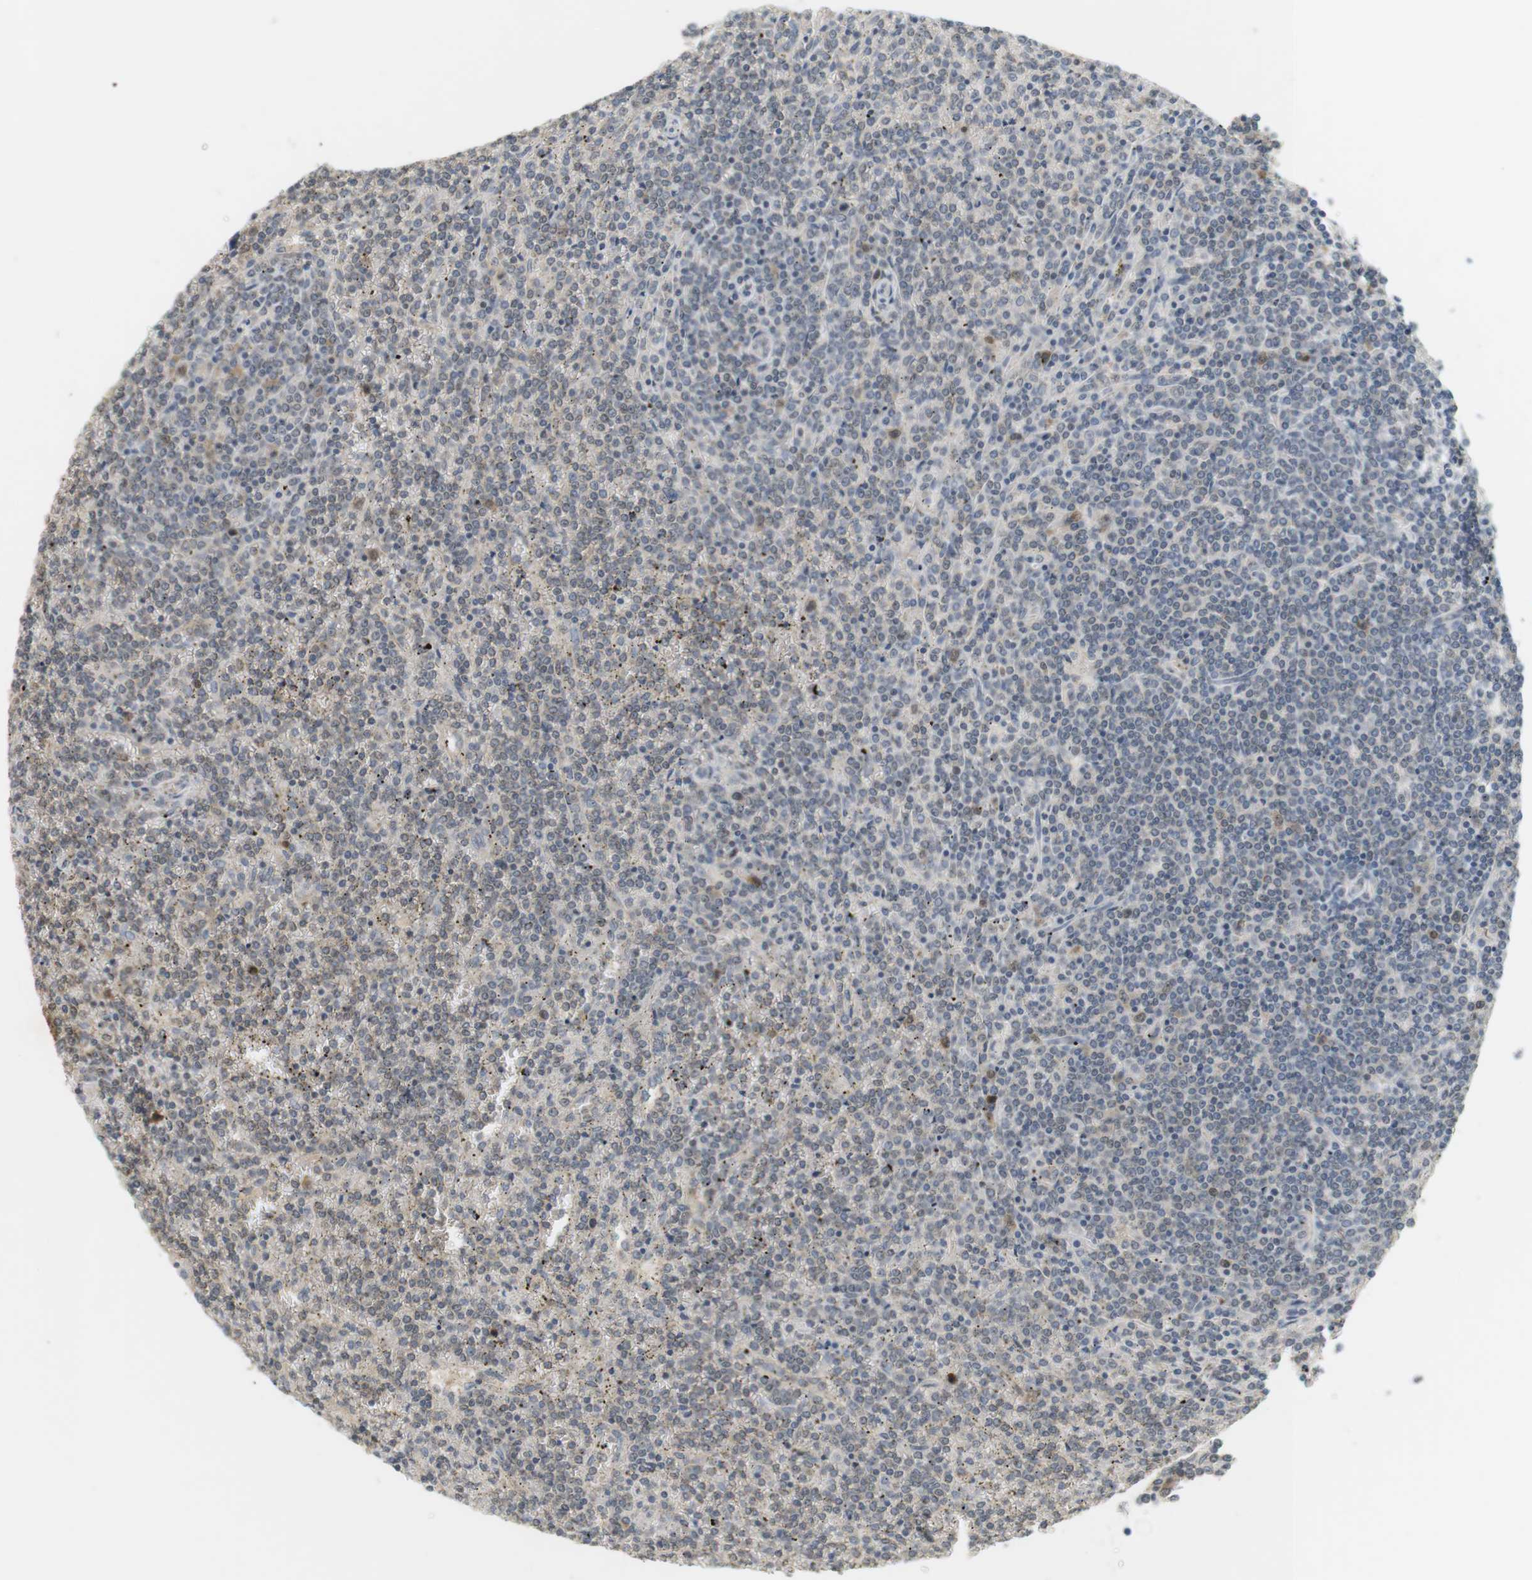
{"staining": {"intensity": "negative", "quantity": "none", "location": "none"}, "tissue": "lymphoma", "cell_type": "Tumor cells", "image_type": "cancer", "snomed": [{"axis": "morphology", "description": "Malignant lymphoma, non-Hodgkin's type, Low grade"}, {"axis": "topography", "description": "Spleen"}], "caption": "There is no significant positivity in tumor cells of low-grade malignant lymphoma, non-Hodgkin's type.", "gene": "TTK", "patient": {"sex": "female", "age": 19}}